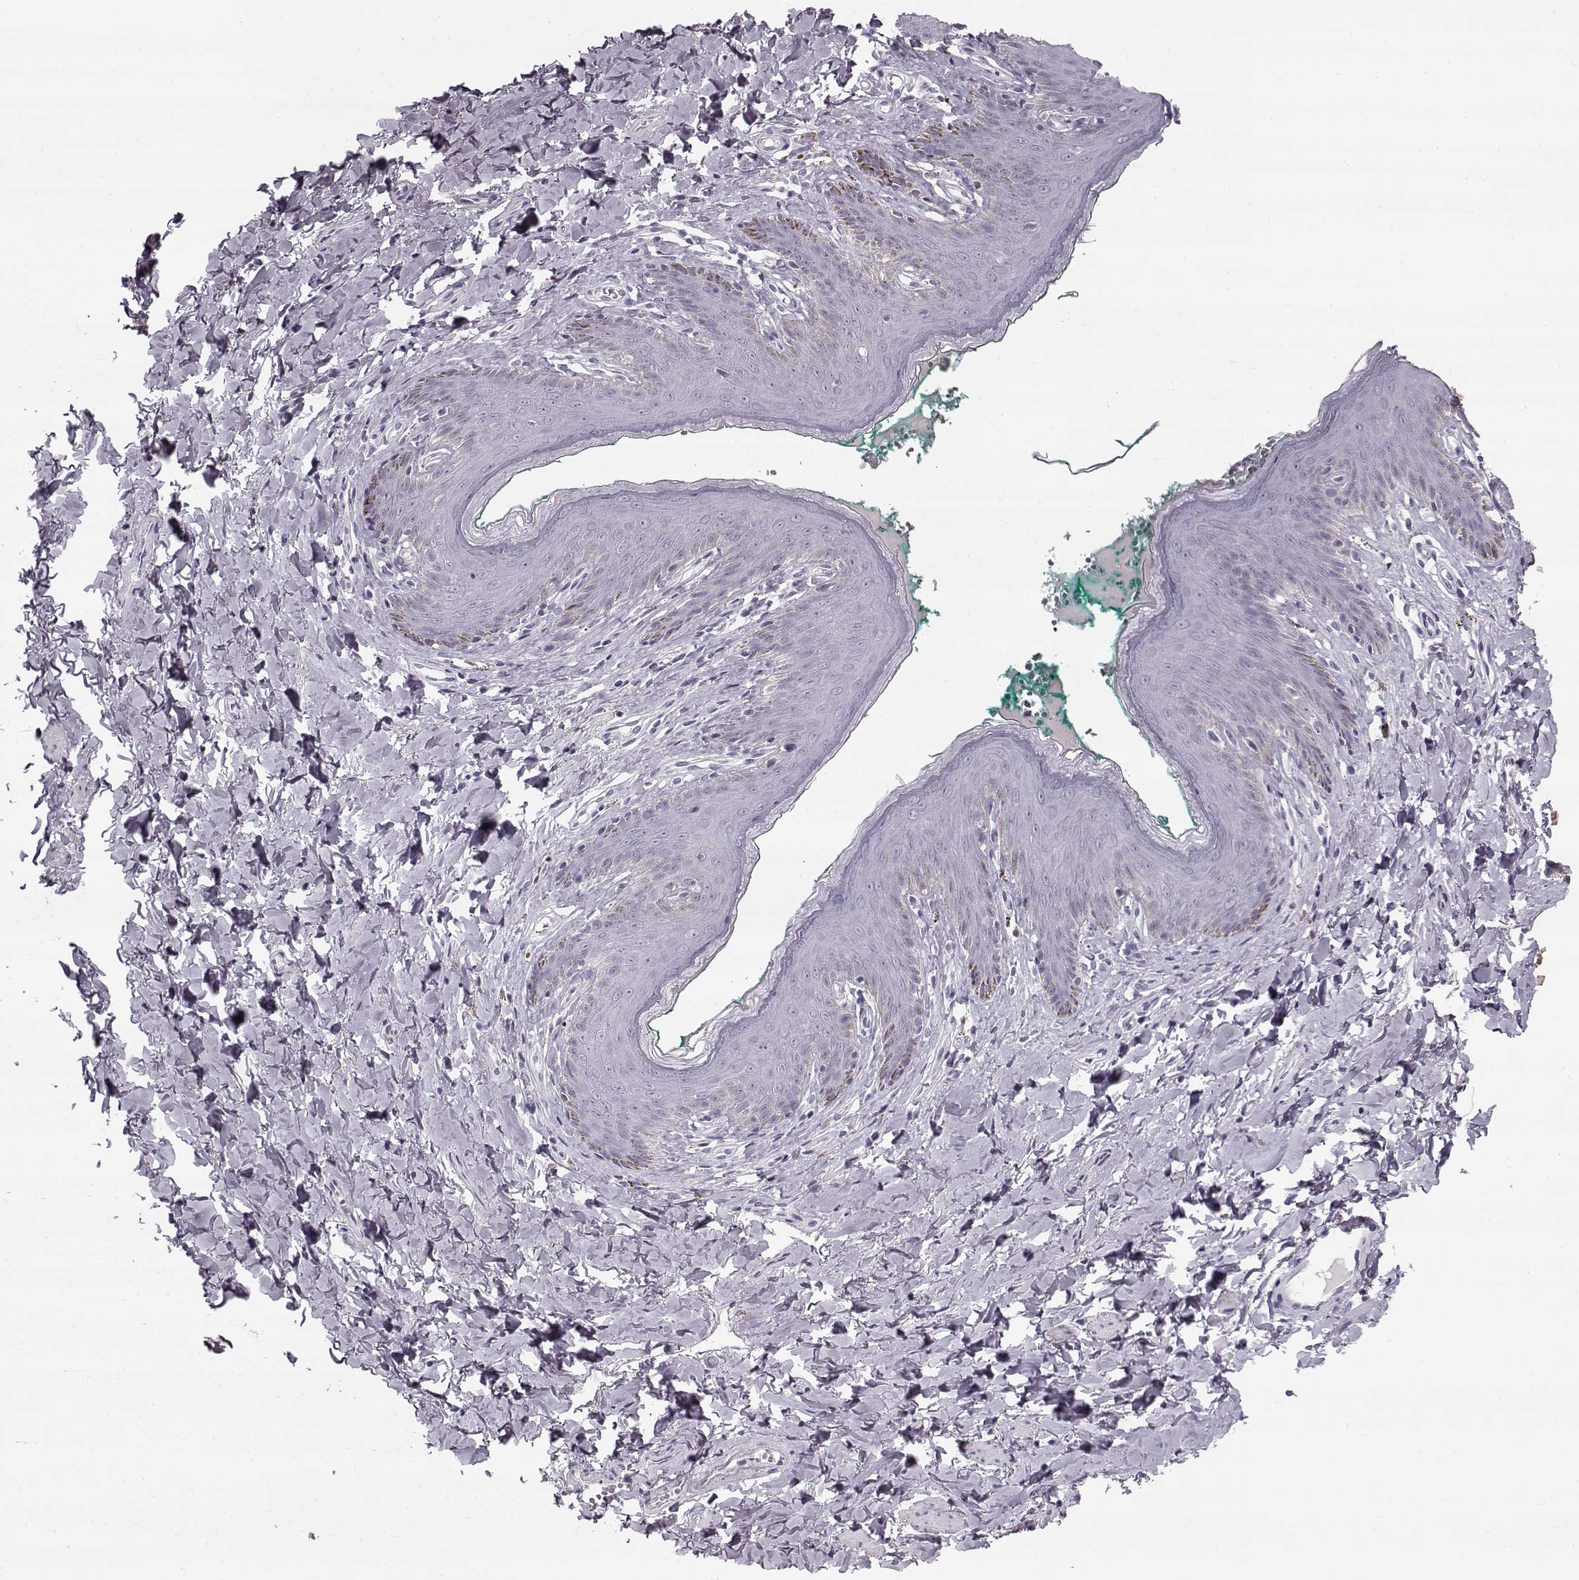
{"staining": {"intensity": "negative", "quantity": "none", "location": "none"}, "tissue": "skin", "cell_type": "Epidermal cells", "image_type": "normal", "snomed": [{"axis": "morphology", "description": "Normal tissue, NOS"}, {"axis": "topography", "description": "Vulva"}], "caption": "Immunohistochemical staining of unremarkable skin demonstrates no significant staining in epidermal cells. (DAB (3,3'-diaminobenzidine) IHC visualized using brightfield microscopy, high magnification).", "gene": "PNMT", "patient": {"sex": "female", "age": 66}}